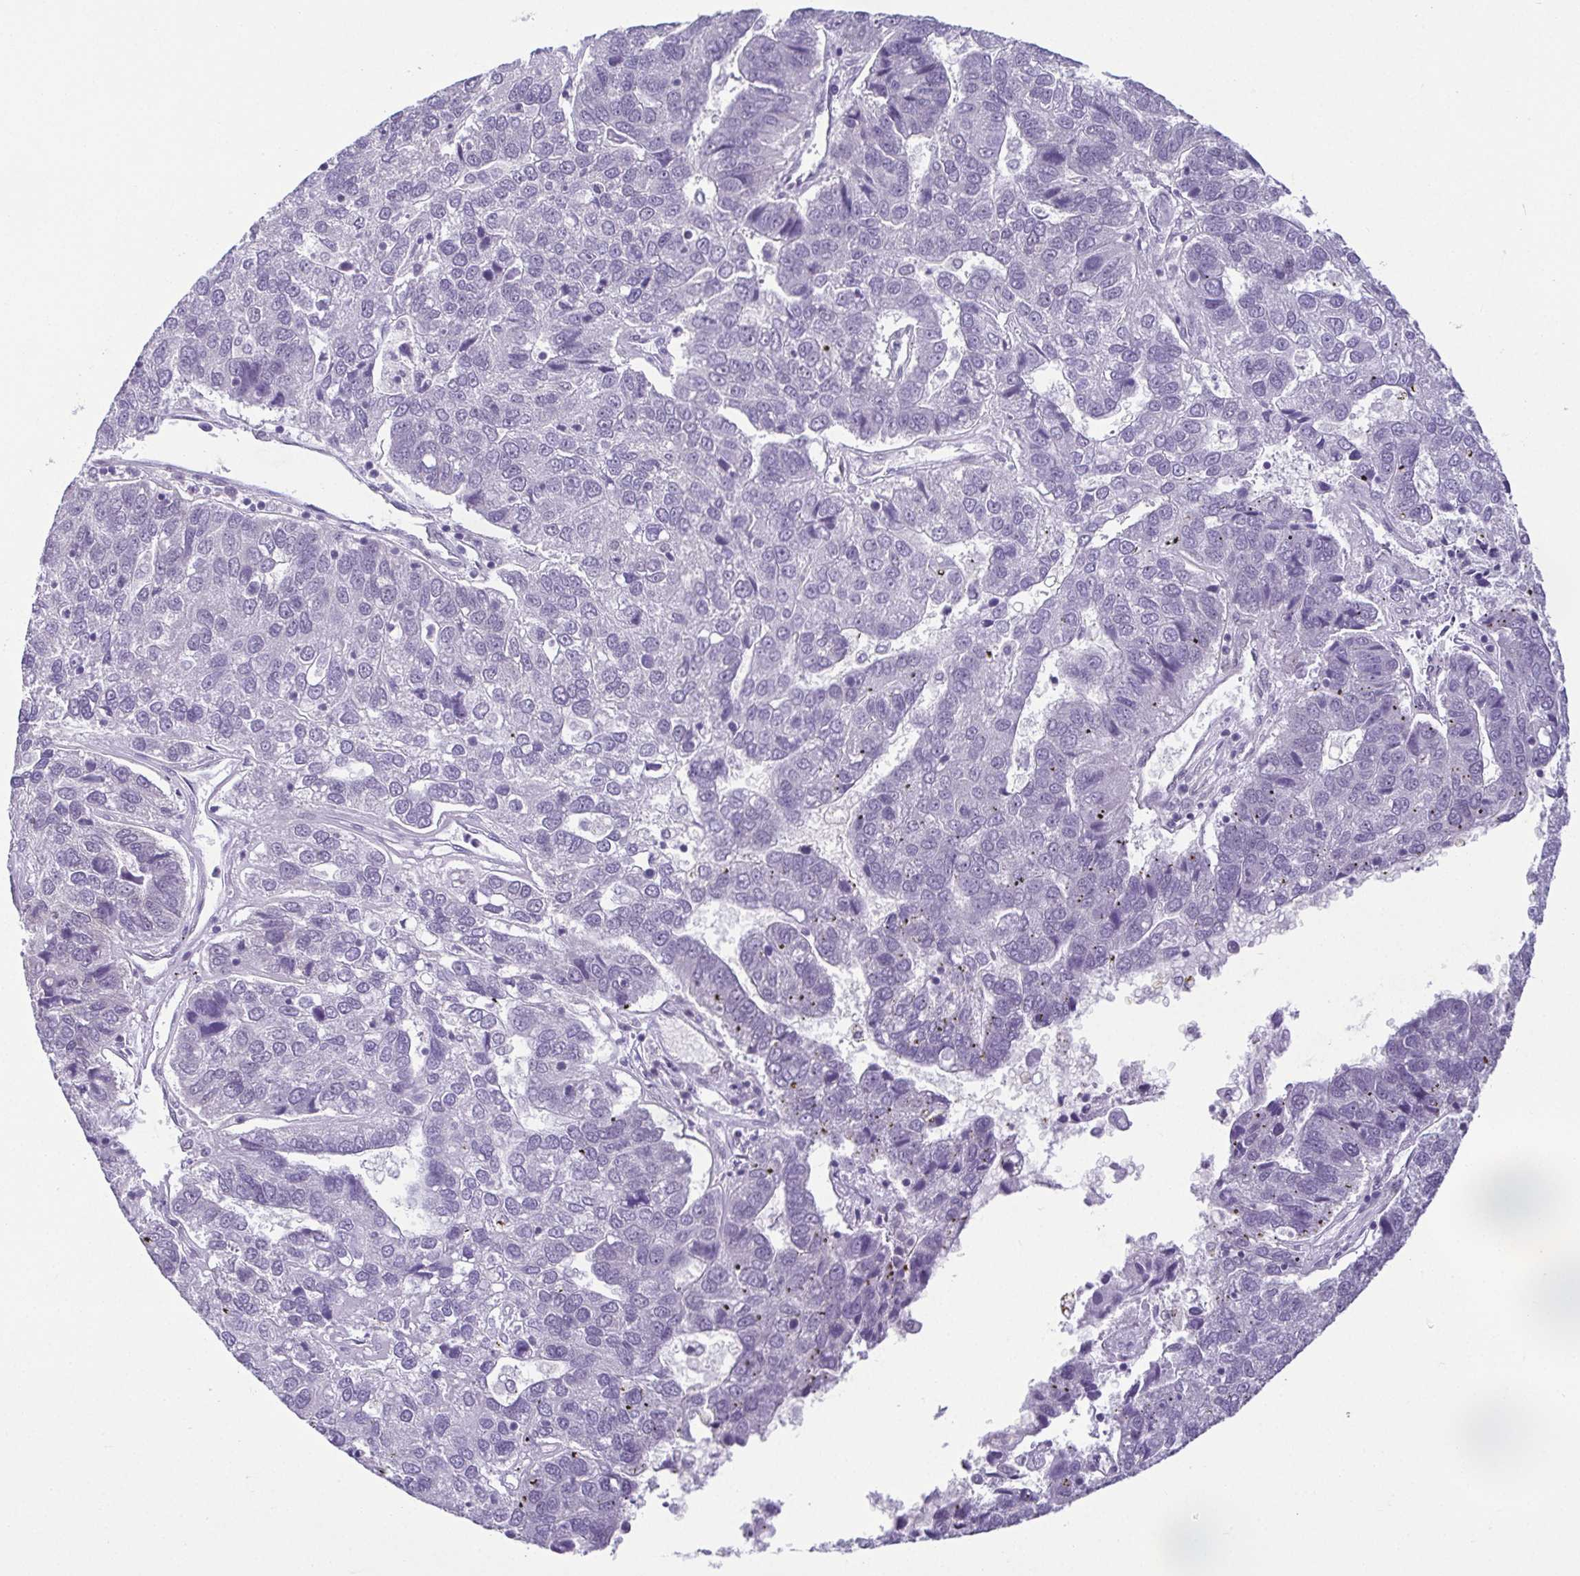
{"staining": {"intensity": "negative", "quantity": "none", "location": "none"}, "tissue": "pancreatic cancer", "cell_type": "Tumor cells", "image_type": "cancer", "snomed": [{"axis": "morphology", "description": "Adenocarcinoma, NOS"}, {"axis": "topography", "description": "Pancreas"}], "caption": "An image of pancreatic cancer (adenocarcinoma) stained for a protein exhibits no brown staining in tumor cells.", "gene": "RBM3", "patient": {"sex": "female", "age": 61}}